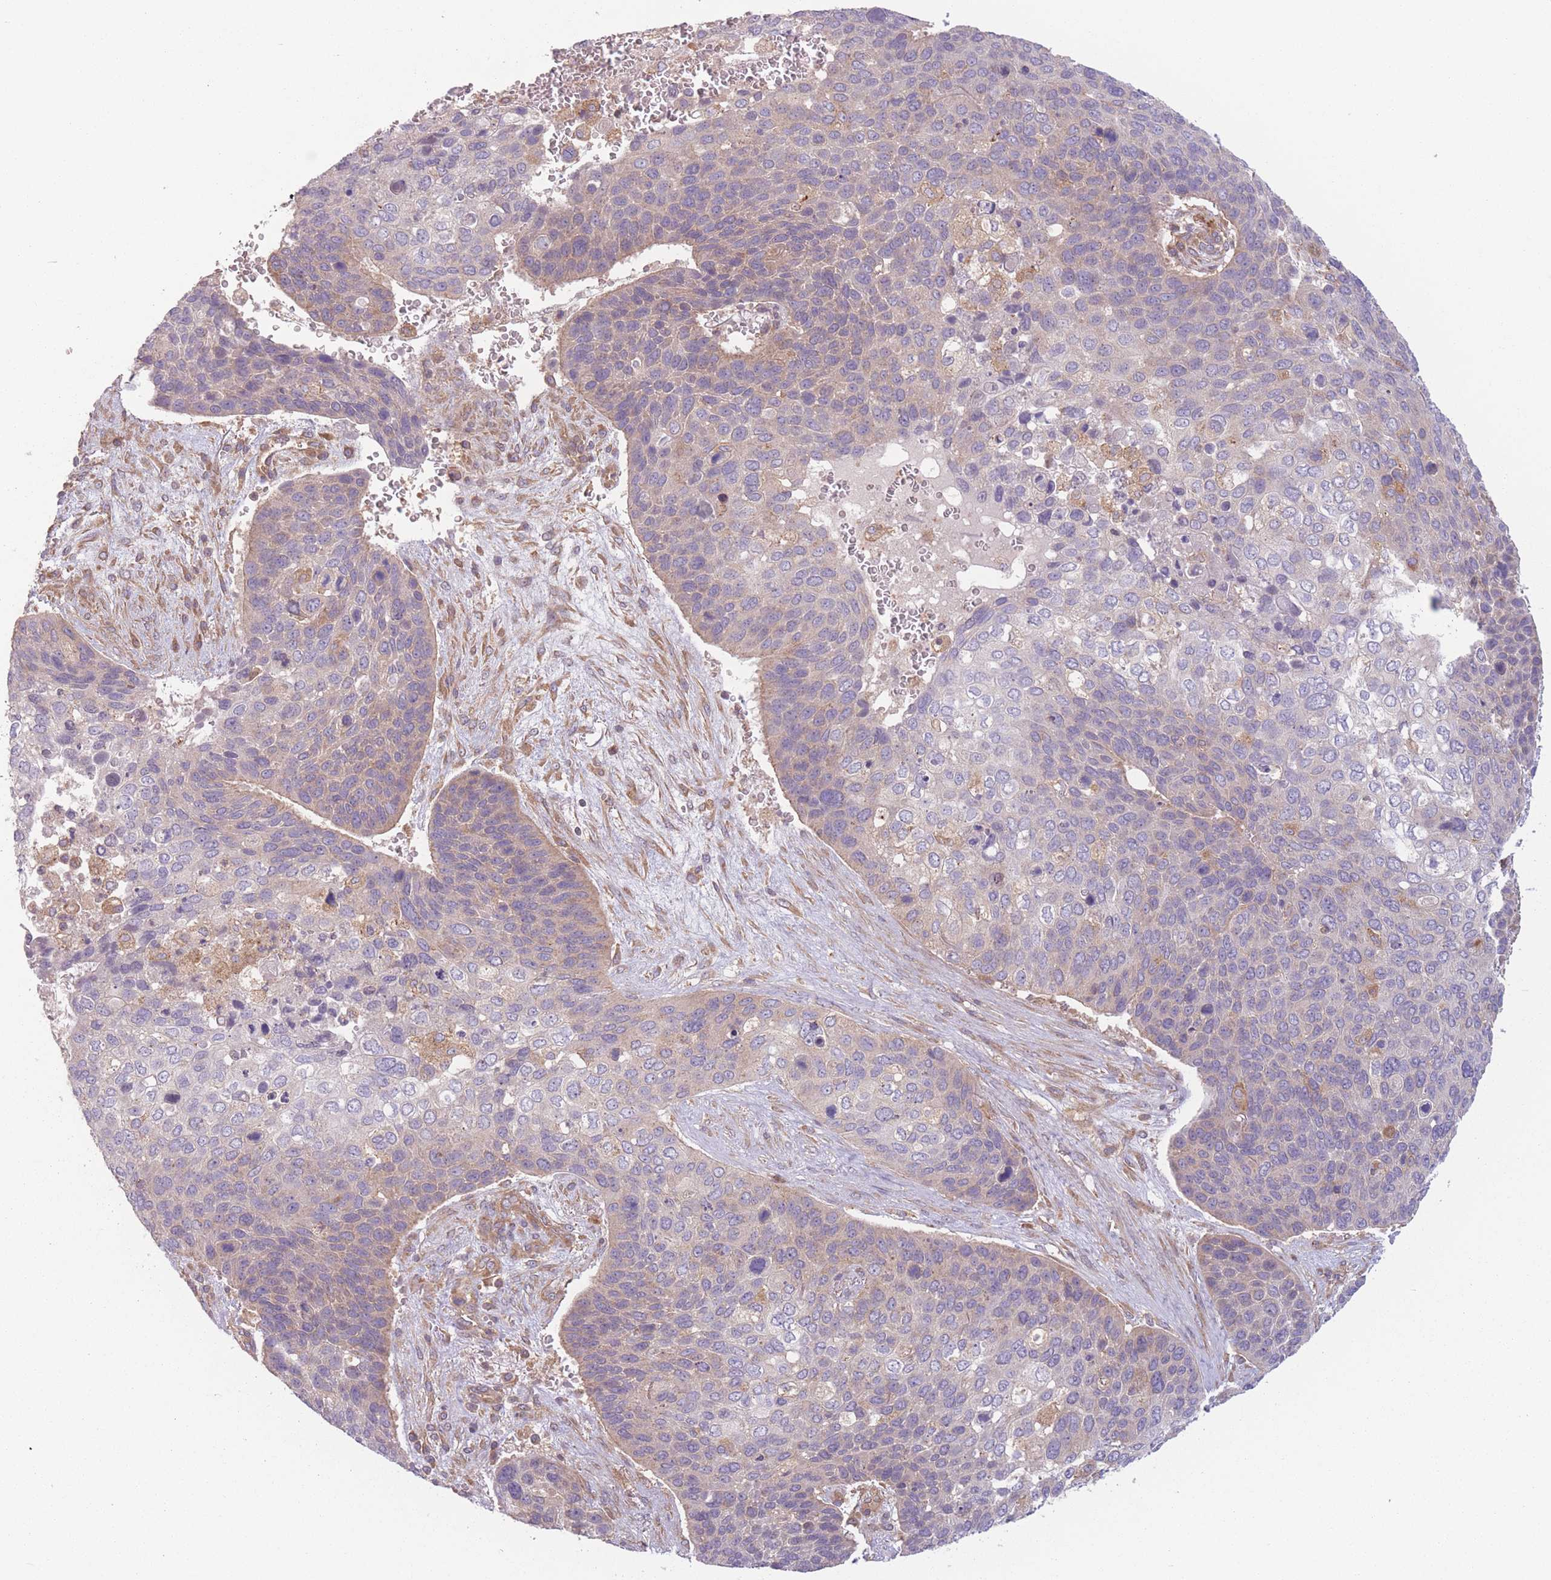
{"staining": {"intensity": "weak", "quantity": "25%-75%", "location": "cytoplasmic/membranous"}, "tissue": "skin cancer", "cell_type": "Tumor cells", "image_type": "cancer", "snomed": [{"axis": "morphology", "description": "Basal cell carcinoma"}, {"axis": "topography", "description": "Skin"}], "caption": "Human skin cancer (basal cell carcinoma) stained for a protein (brown) demonstrates weak cytoplasmic/membranous positive expression in approximately 25%-75% of tumor cells.", "gene": "WASHC2A", "patient": {"sex": "female", "age": 74}}